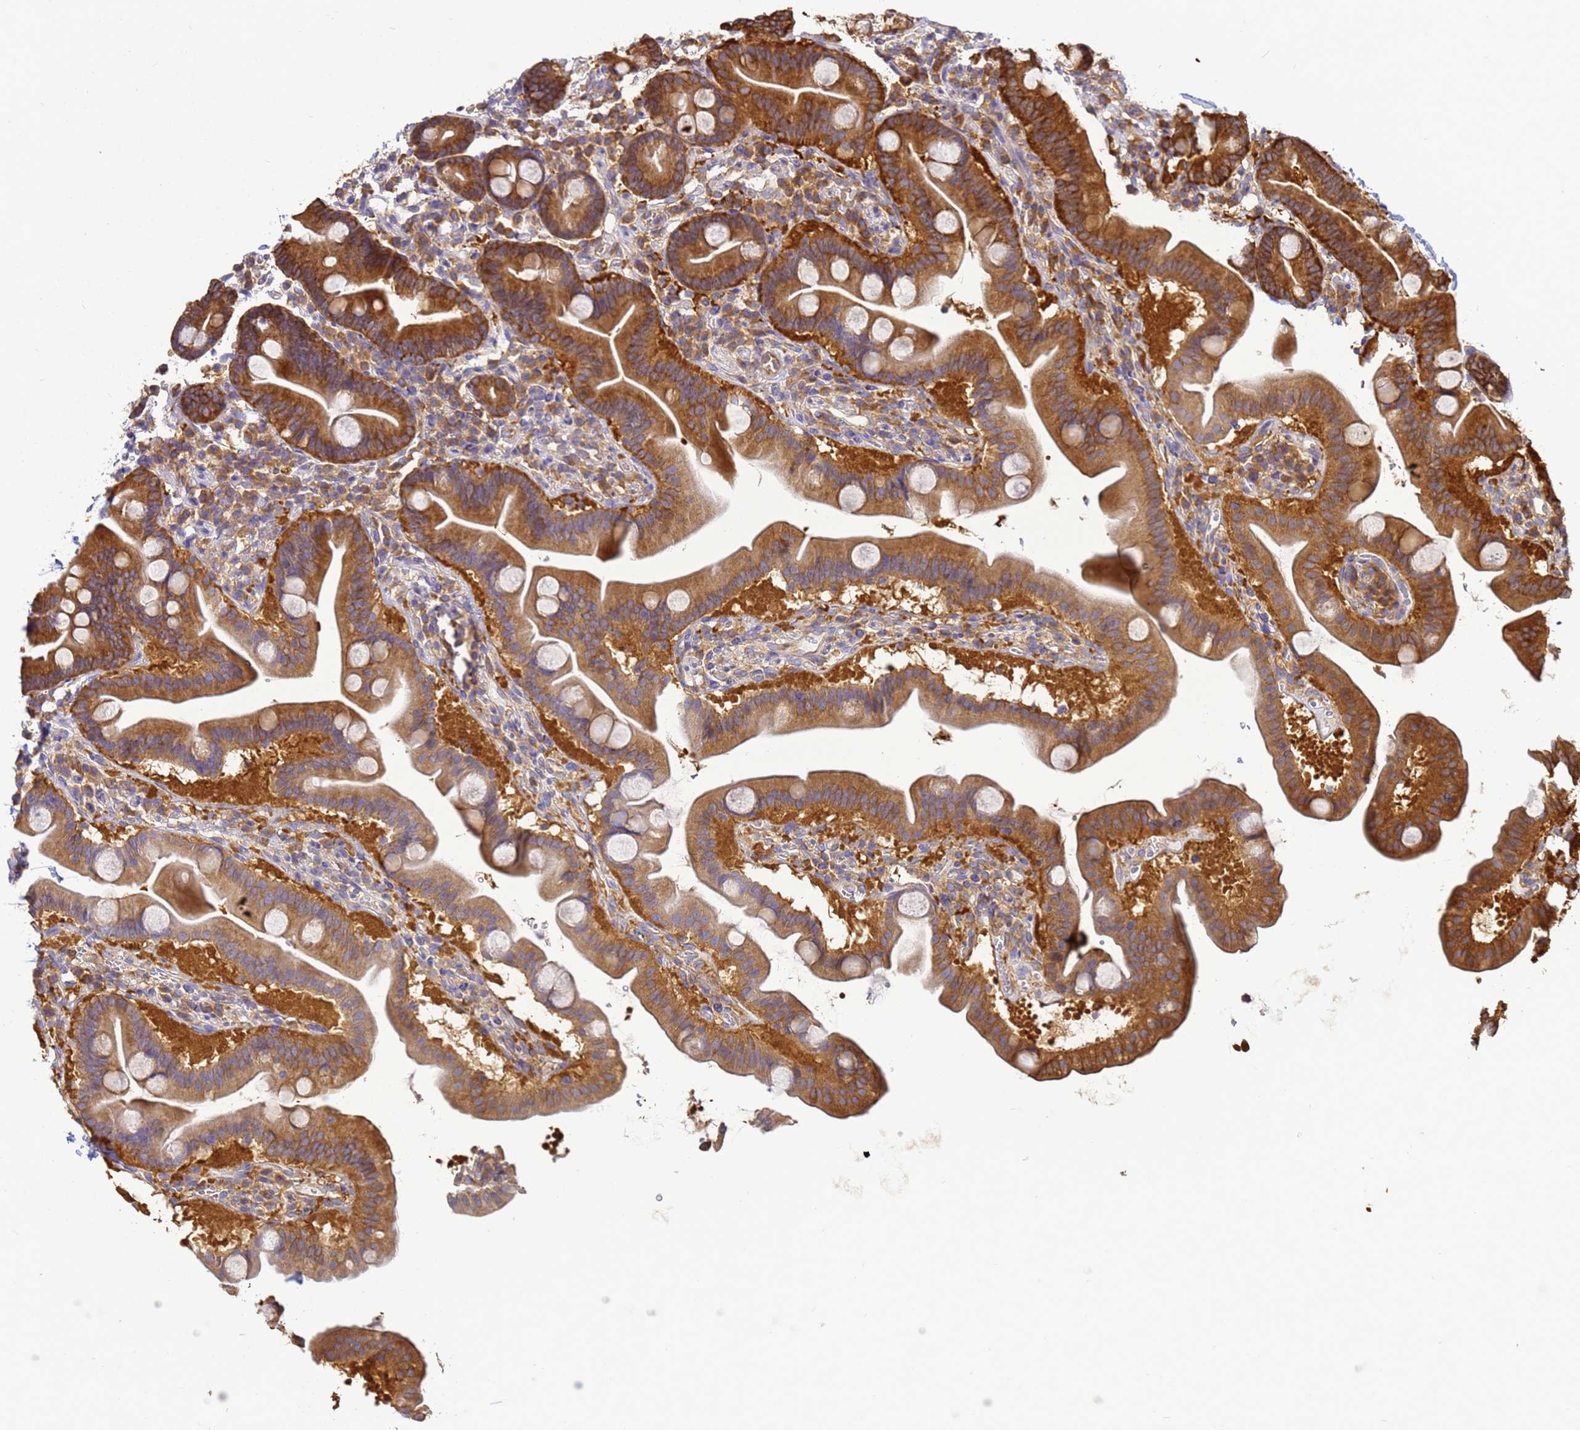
{"staining": {"intensity": "moderate", "quantity": ">75%", "location": "cytoplasmic/membranous"}, "tissue": "duodenum", "cell_type": "Glandular cells", "image_type": "normal", "snomed": [{"axis": "morphology", "description": "Normal tissue, NOS"}, {"axis": "topography", "description": "Duodenum"}], "caption": "Human duodenum stained with a brown dye shows moderate cytoplasmic/membranous positive positivity in approximately >75% of glandular cells.", "gene": "NARS1", "patient": {"sex": "male", "age": 54}}